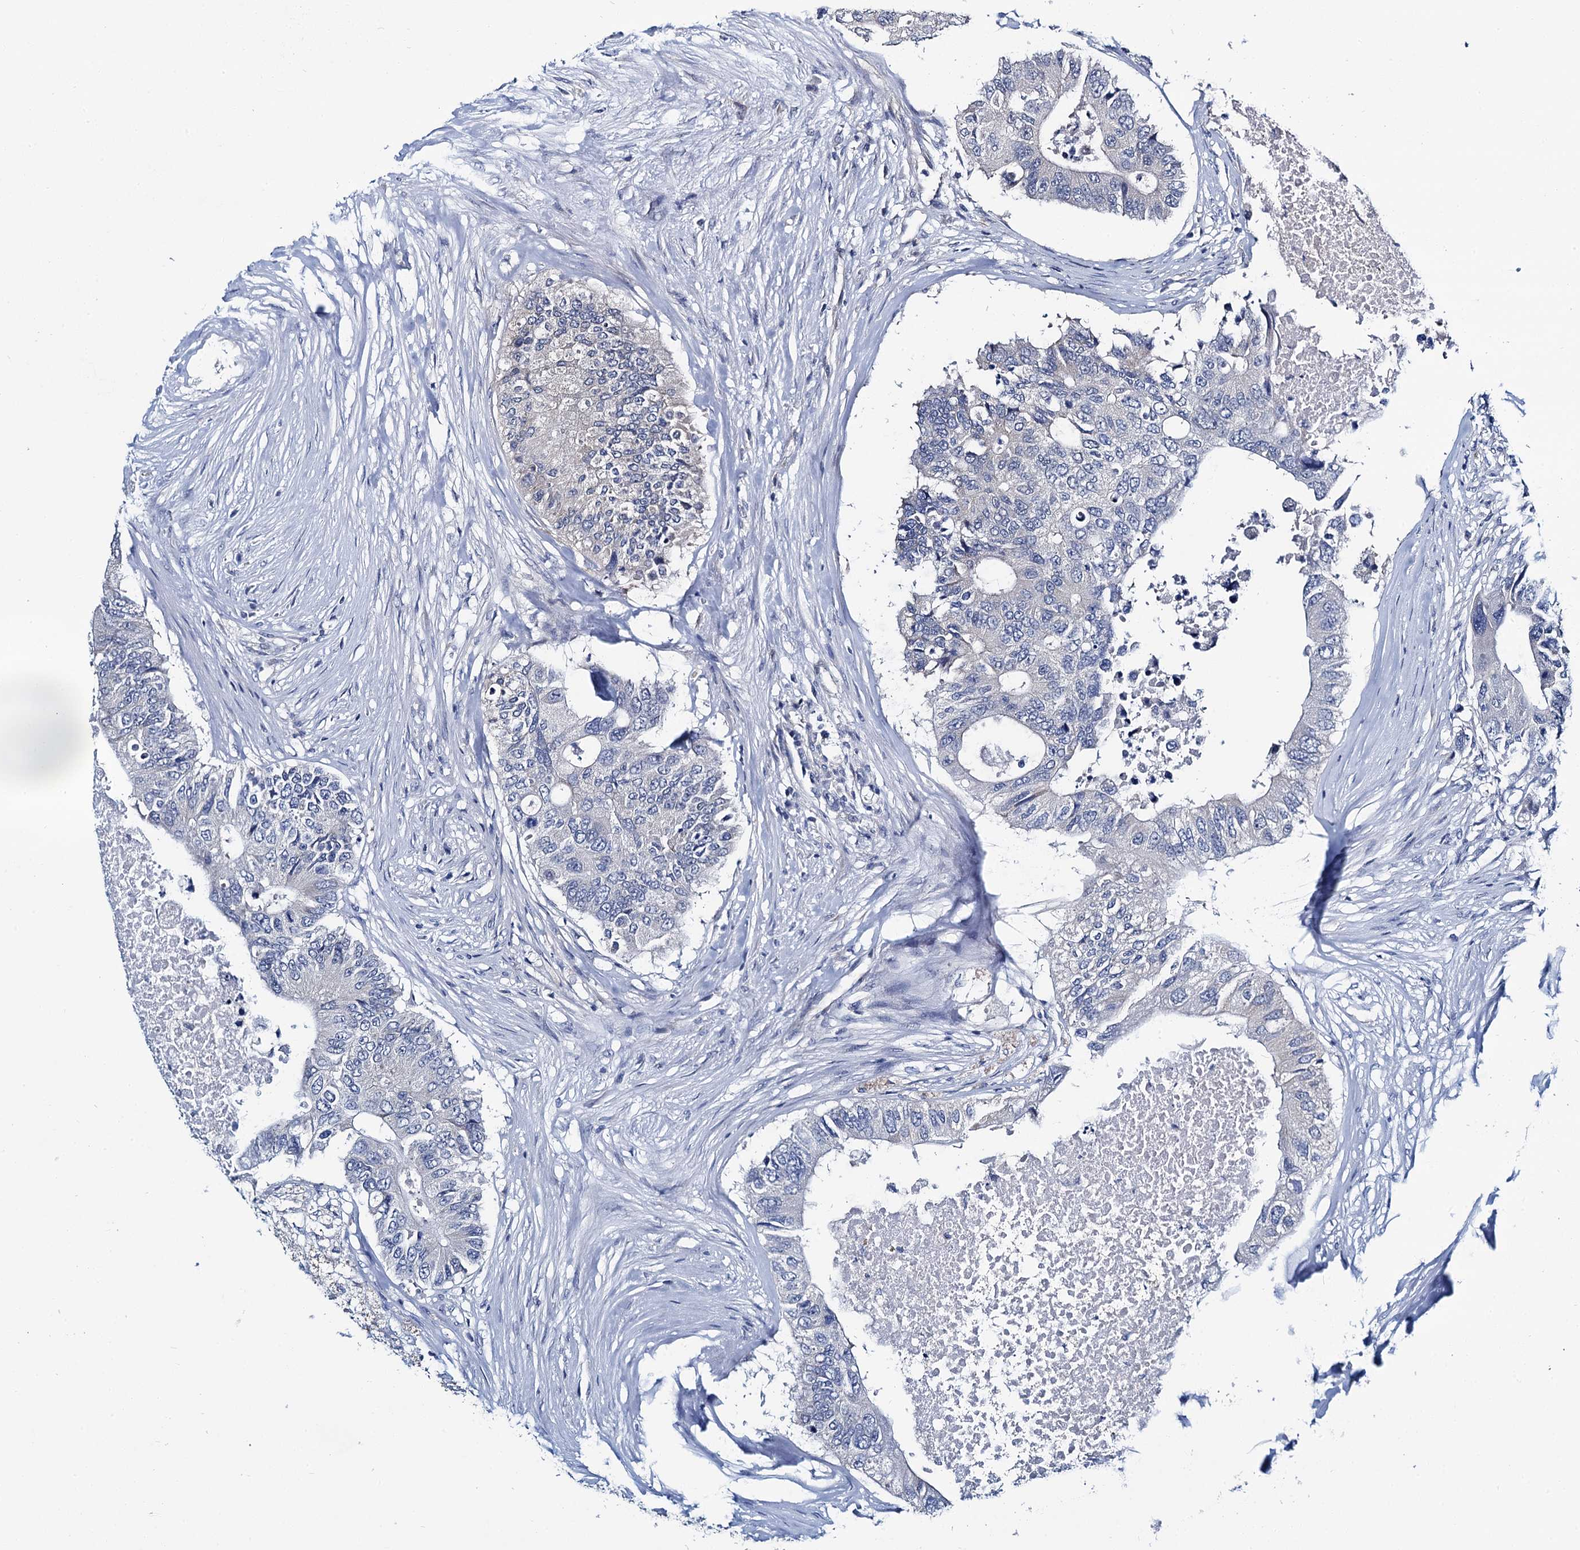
{"staining": {"intensity": "negative", "quantity": "none", "location": "none"}, "tissue": "colorectal cancer", "cell_type": "Tumor cells", "image_type": "cancer", "snomed": [{"axis": "morphology", "description": "Adenocarcinoma, NOS"}, {"axis": "topography", "description": "Colon"}], "caption": "An image of human colorectal cancer (adenocarcinoma) is negative for staining in tumor cells. (Stains: DAB immunohistochemistry (IHC) with hematoxylin counter stain, Microscopy: brightfield microscopy at high magnification).", "gene": "MIOX", "patient": {"sex": "male", "age": 71}}